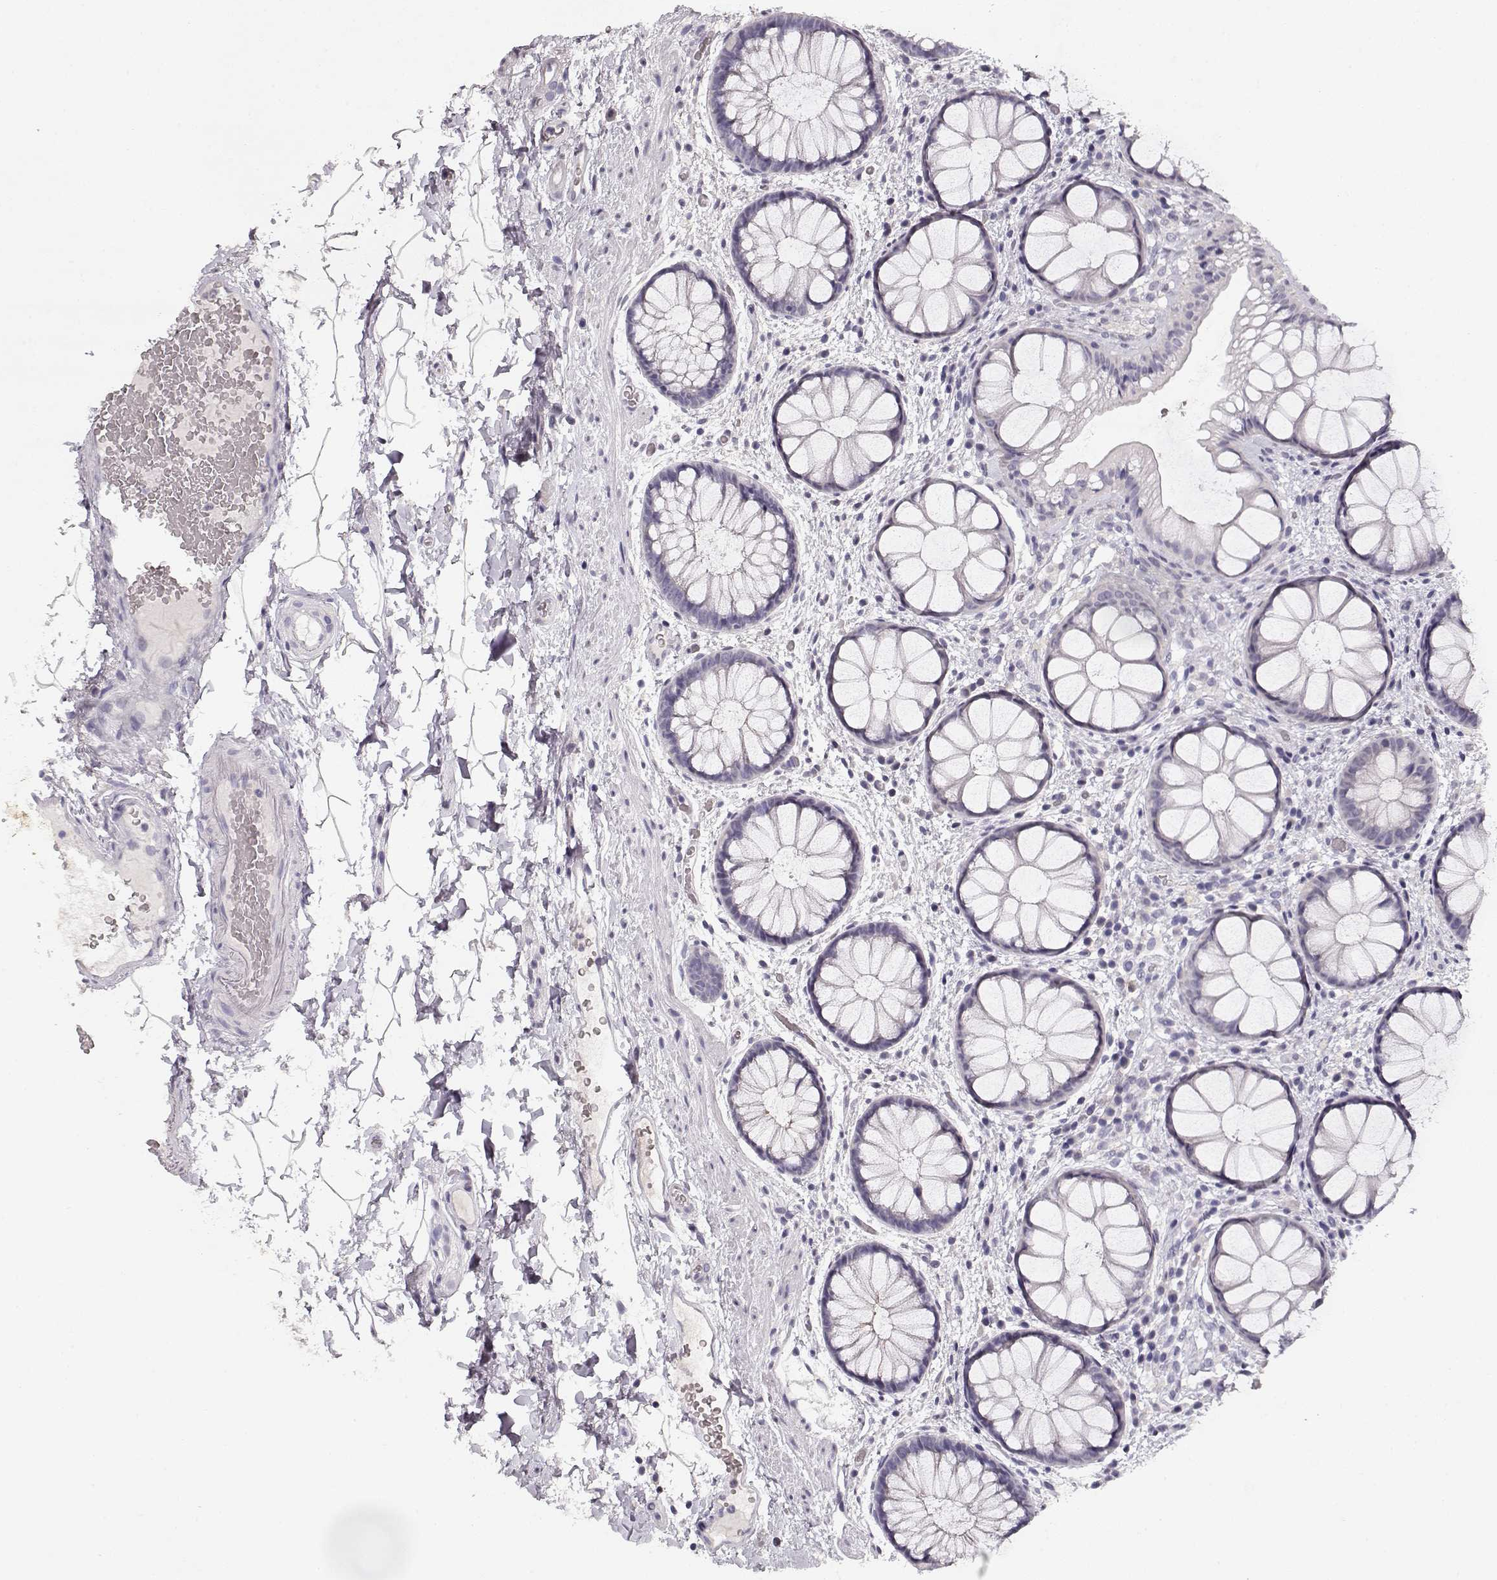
{"staining": {"intensity": "negative", "quantity": "none", "location": "none"}, "tissue": "rectum", "cell_type": "Glandular cells", "image_type": "normal", "snomed": [{"axis": "morphology", "description": "Normal tissue, NOS"}, {"axis": "topography", "description": "Rectum"}], "caption": "Immunohistochemical staining of normal human rectum shows no significant staining in glandular cells. Nuclei are stained in blue.", "gene": "TPH2", "patient": {"sex": "female", "age": 62}}